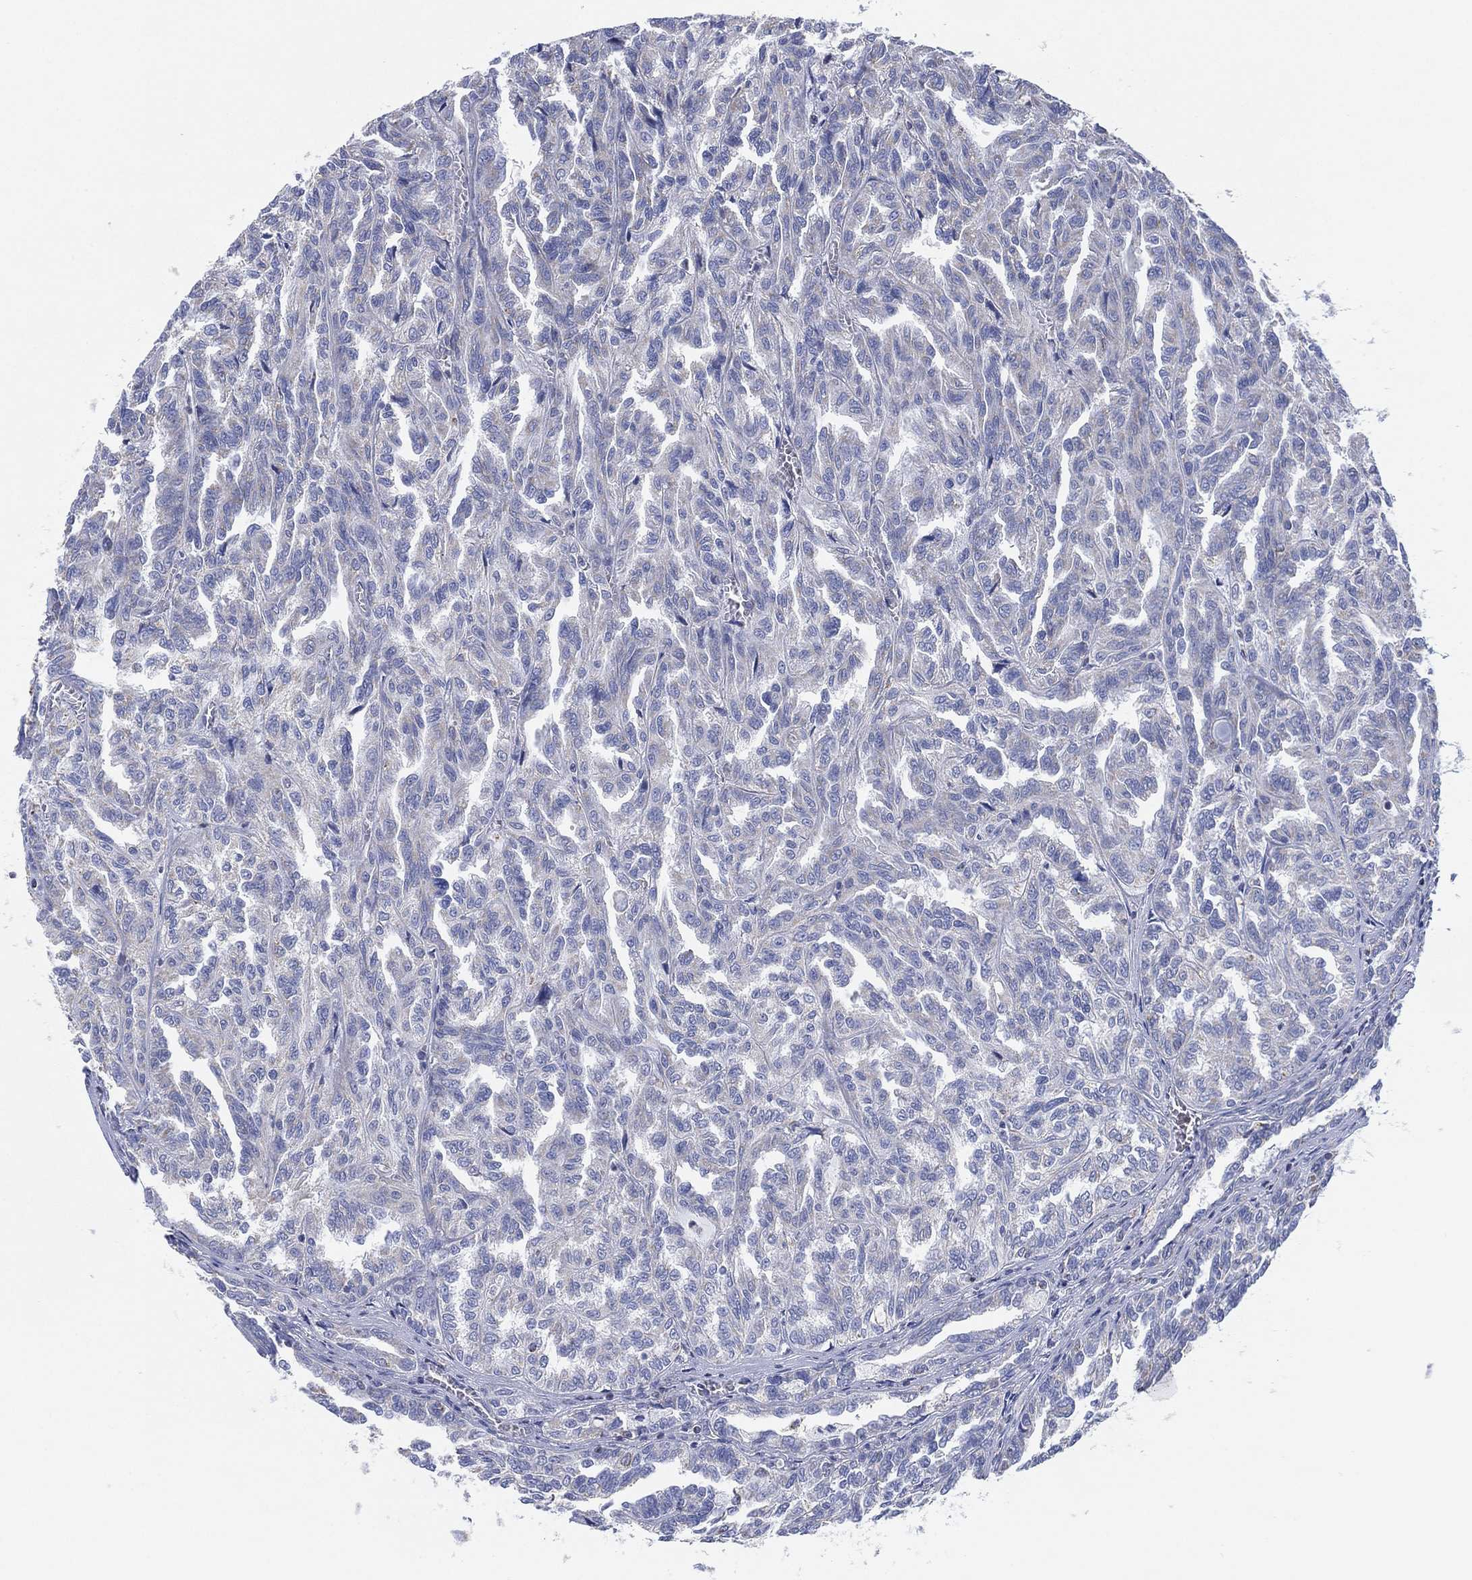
{"staining": {"intensity": "negative", "quantity": "none", "location": "none"}, "tissue": "renal cancer", "cell_type": "Tumor cells", "image_type": "cancer", "snomed": [{"axis": "morphology", "description": "Adenocarcinoma, NOS"}, {"axis": "topography", "description": "Kidney"}], "caption": "There is no significant positivity in tumor cells of adenocarcinoma (renal).", "gene": "CFTR", "patient": {"sex": "male", "age": 79}}